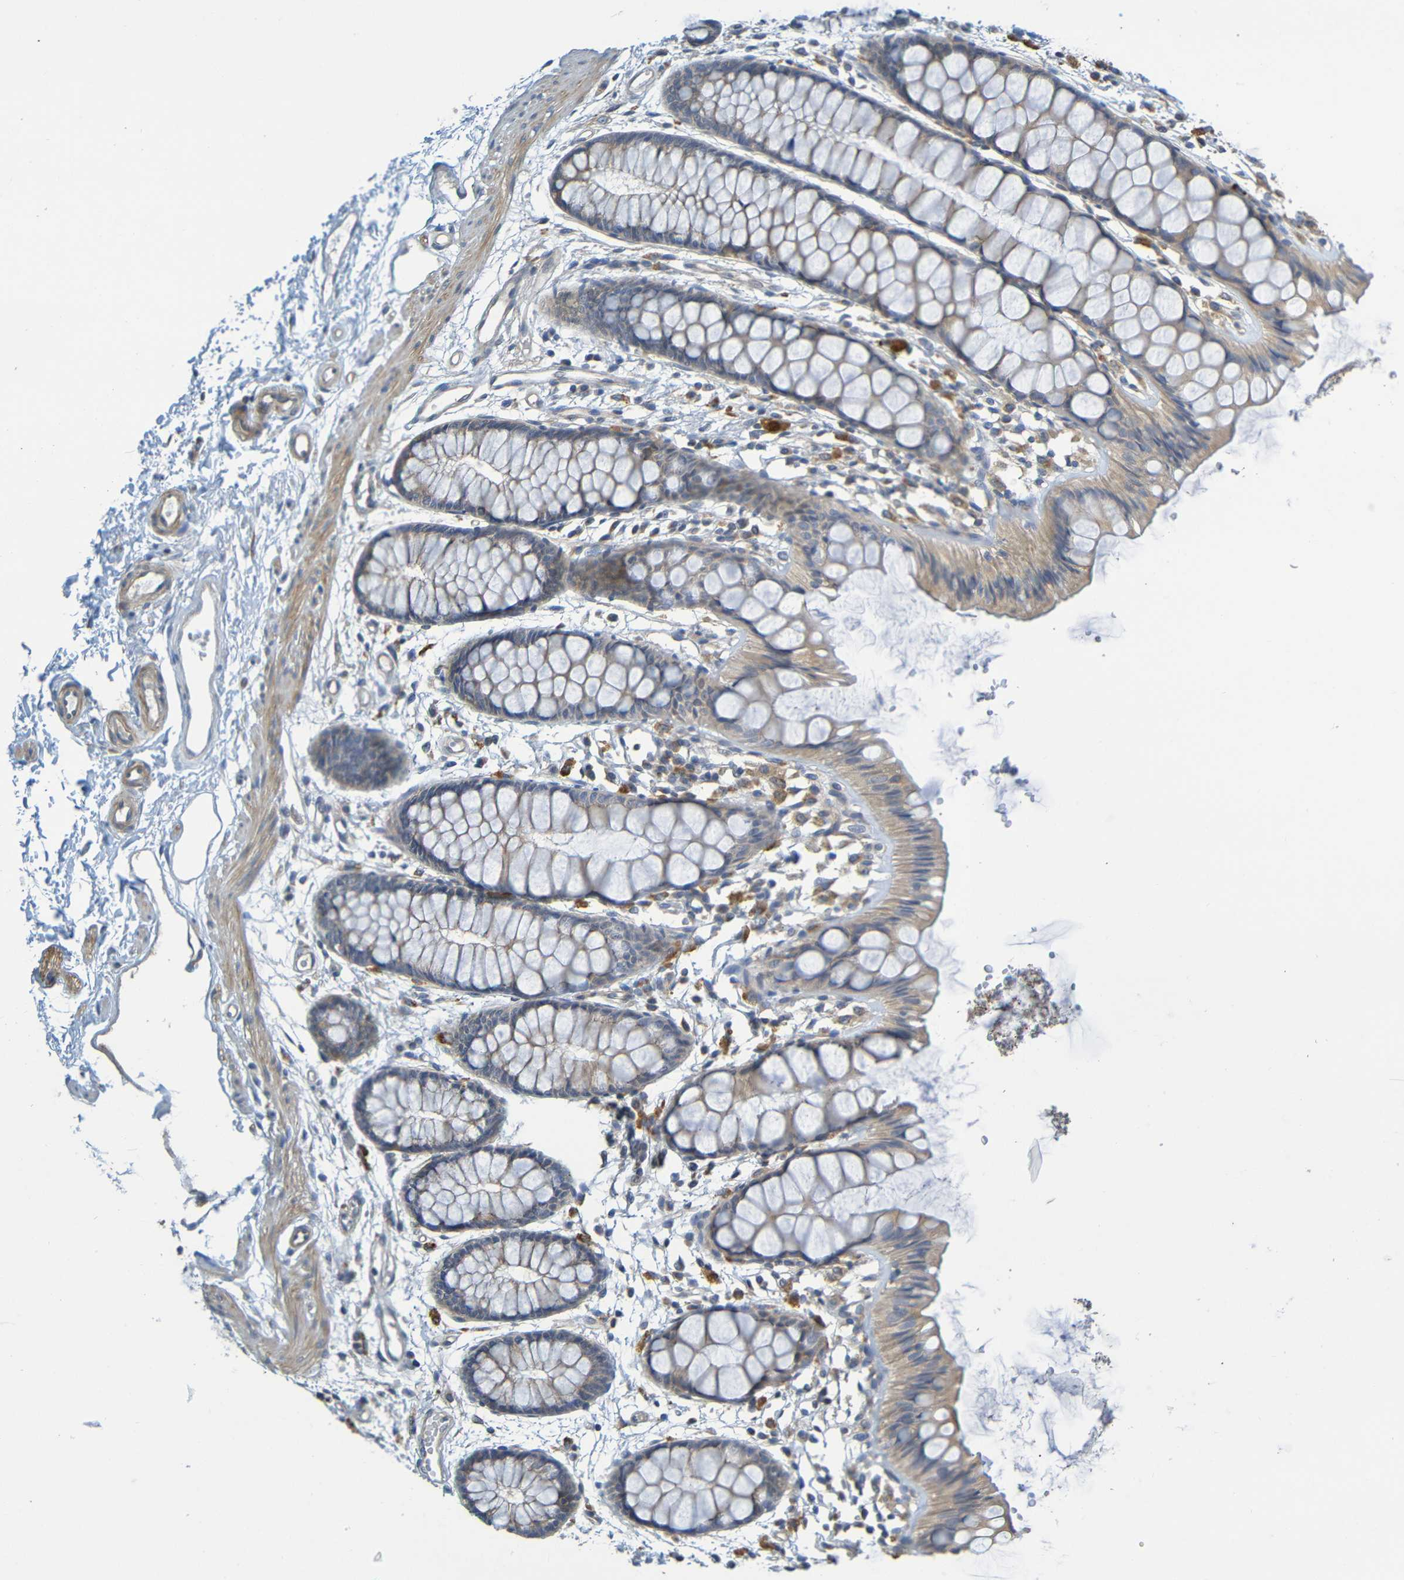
{"staining": {"intensity": "moderate", "quantity": ">75%", "location": "cytoplasmic/membranous"}, "tissue": "rectum", "cell_type": "Glandular cells", "image_type": "normal", "snomed": [{"axis": "morphology", "description": "Normal tissue, NOS"}, {"axis": "topography", "description": "Rectum"}], "caption": "High-power microscopy captured an immunohistochemistry (IHC) histopathology image of unremarkable rectum, revealing moderate cytoplasmic/membranous staining in approximately >75% of glandular cells.", "gene": "CYP4F2", "patient": {"sex": "female", "age": 66}}